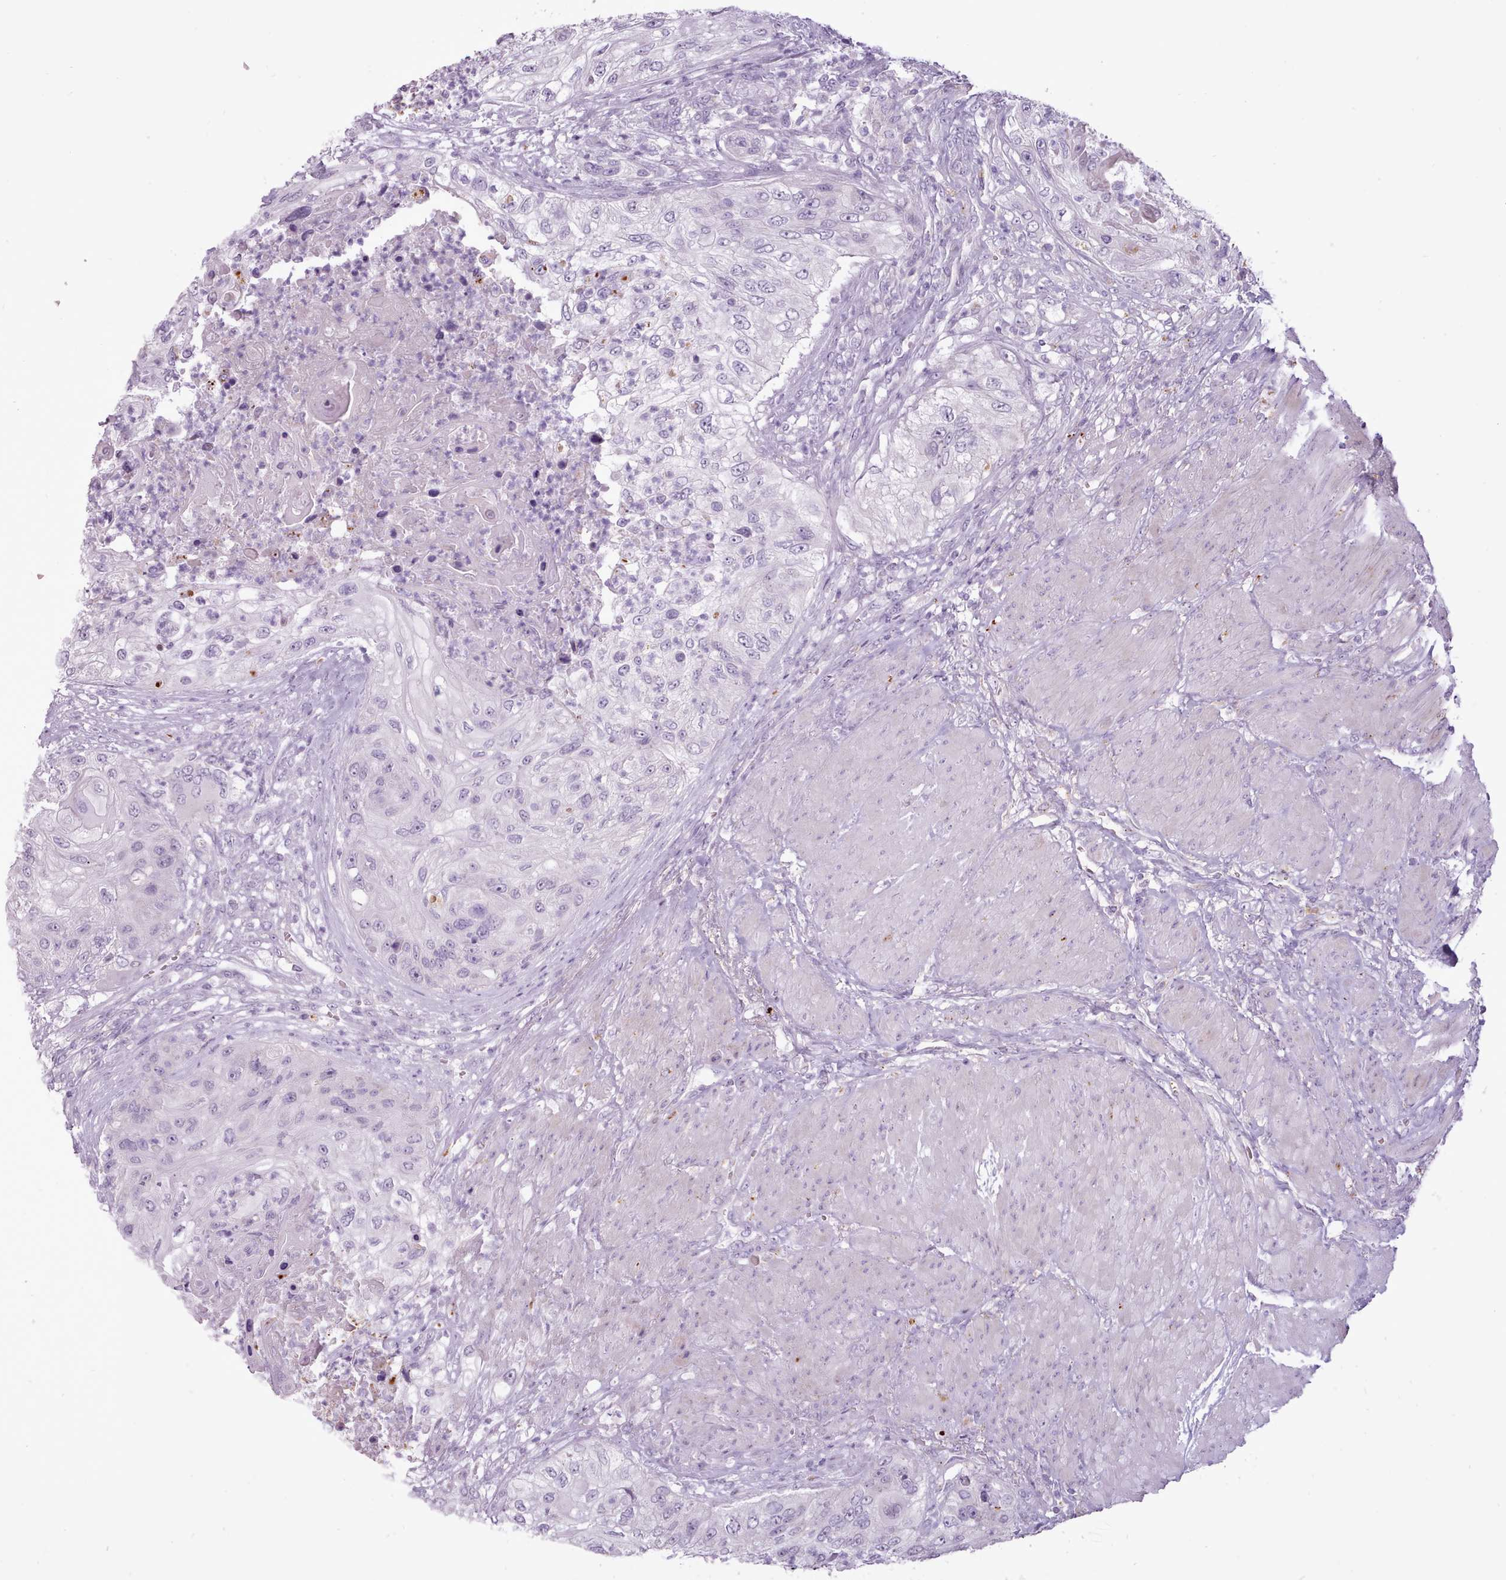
{"staining": {"intensity": "negative", "quantity": "none", "location": "none"}, "tissue": "urothelial cancer", "cell_type": "Tumor cells", "image_type": "cancer", "snomed": [{"axis": "morphology", "description": "Urothelial carcinoma, High grade"}, {"axis": "topography", "description": "Urinary bladder"}], "caption": "Tumor cells show no significant protein staining in urothelial carcinoma (high-grade).", "gene": "ATRAID", "patient": {"sex": "female", "age": 60}}